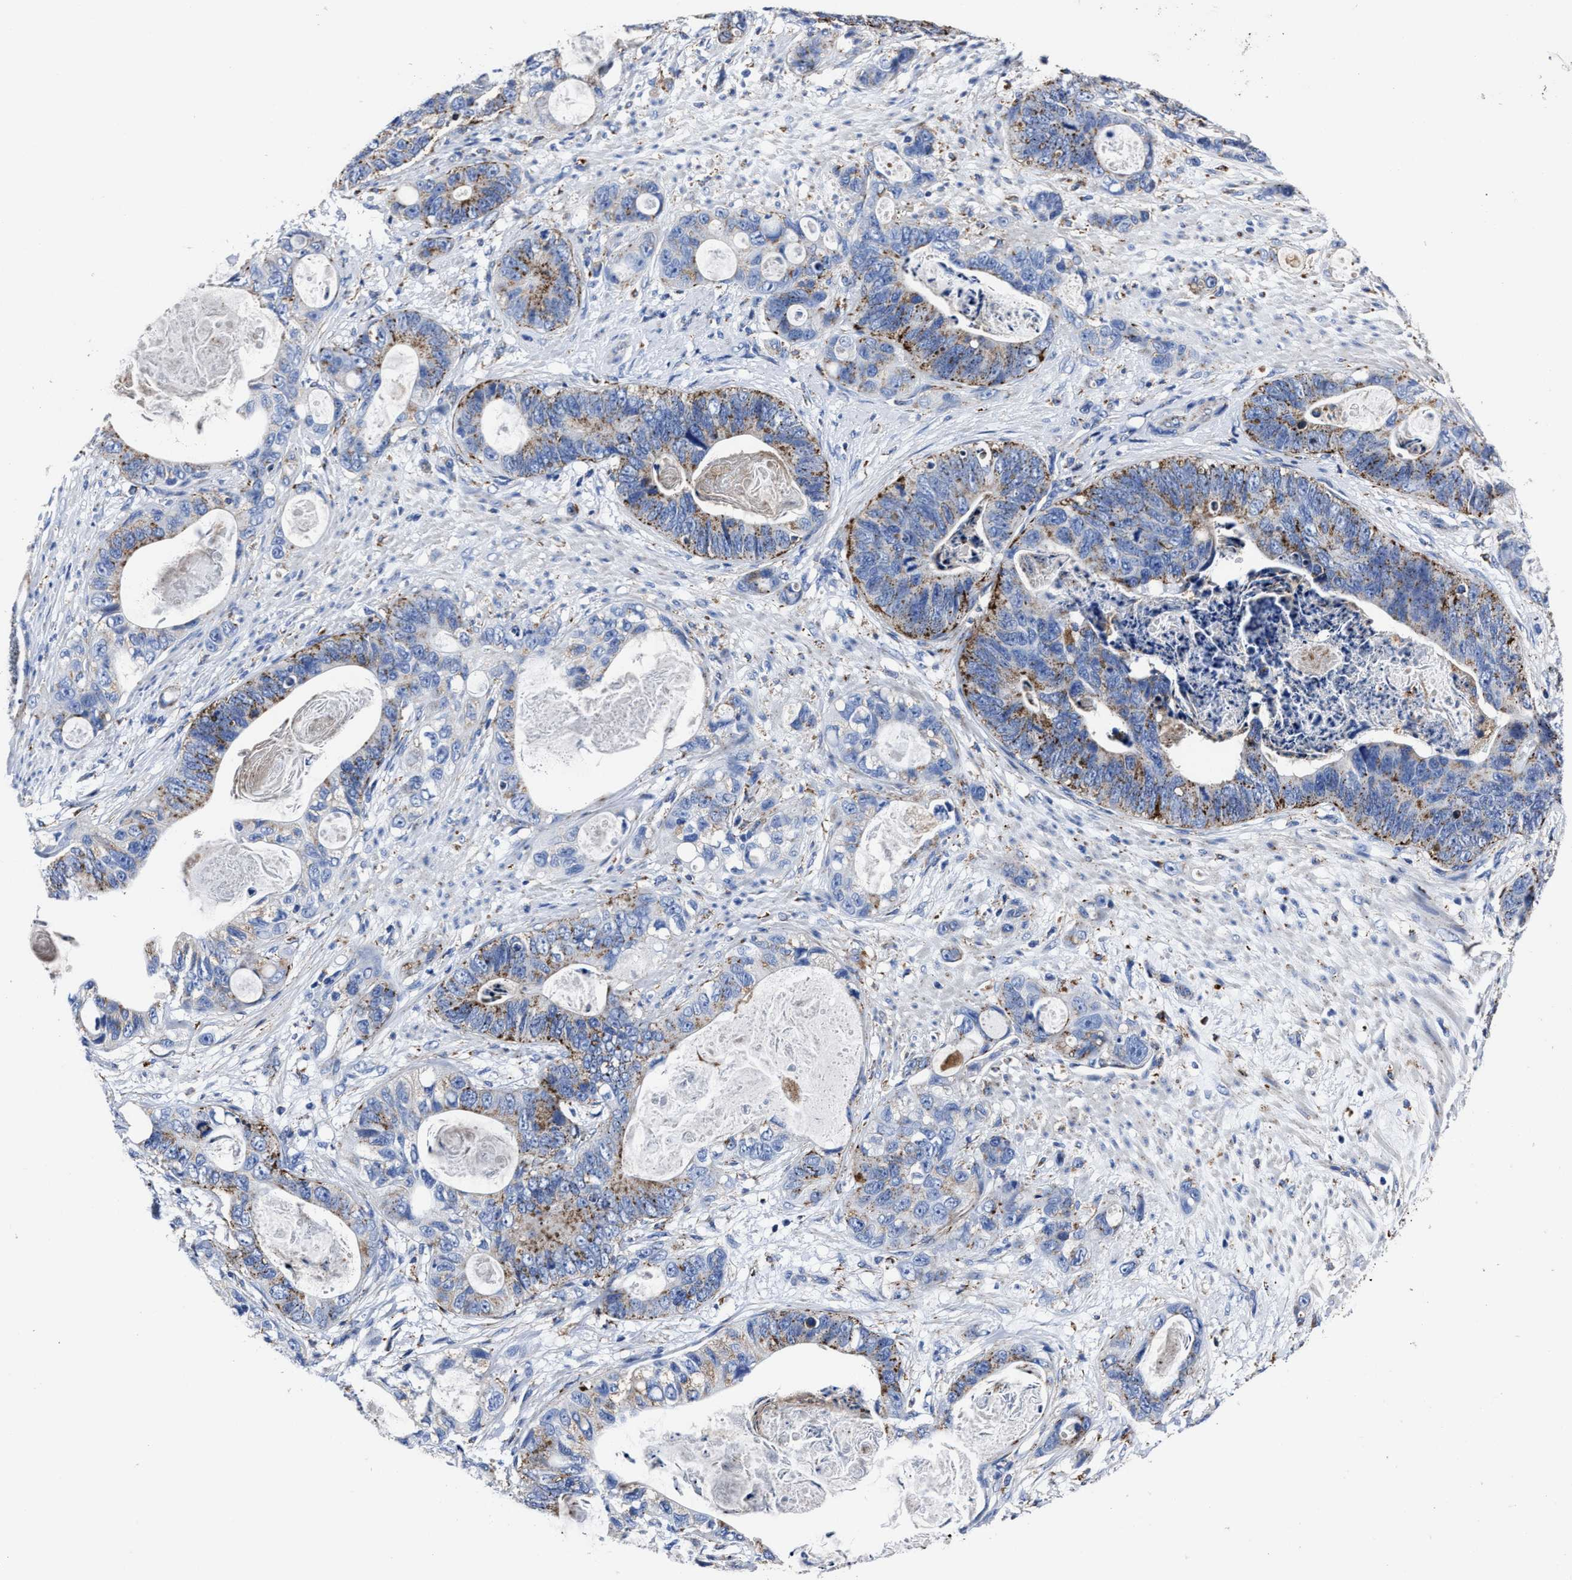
{"staining": {"intensity": "moderate", "quantity": "25%-75%", "location": "cytoplasmic/membranous"}, "tissue": "stomach cancer", "cell_type": "Tumor cells", "image_type": "cancer", "snomed": [{"axis": "morphology", "description": "Normal tissue, NOS"}, {"axis": "morphology", "description": "Adenocarcinoma, NOS"}, {"axis": "topography", "description": "Stomach"}], "caption": "A medium amount of moderate cytoplasmic/membranous positivity is seen in approximately 25%-75% of tumor cells in stomach cancer (adenocarcinoma) tissue.", "gene": "LAMTOR4", "patient": {"sex": "female", "age": 89}}